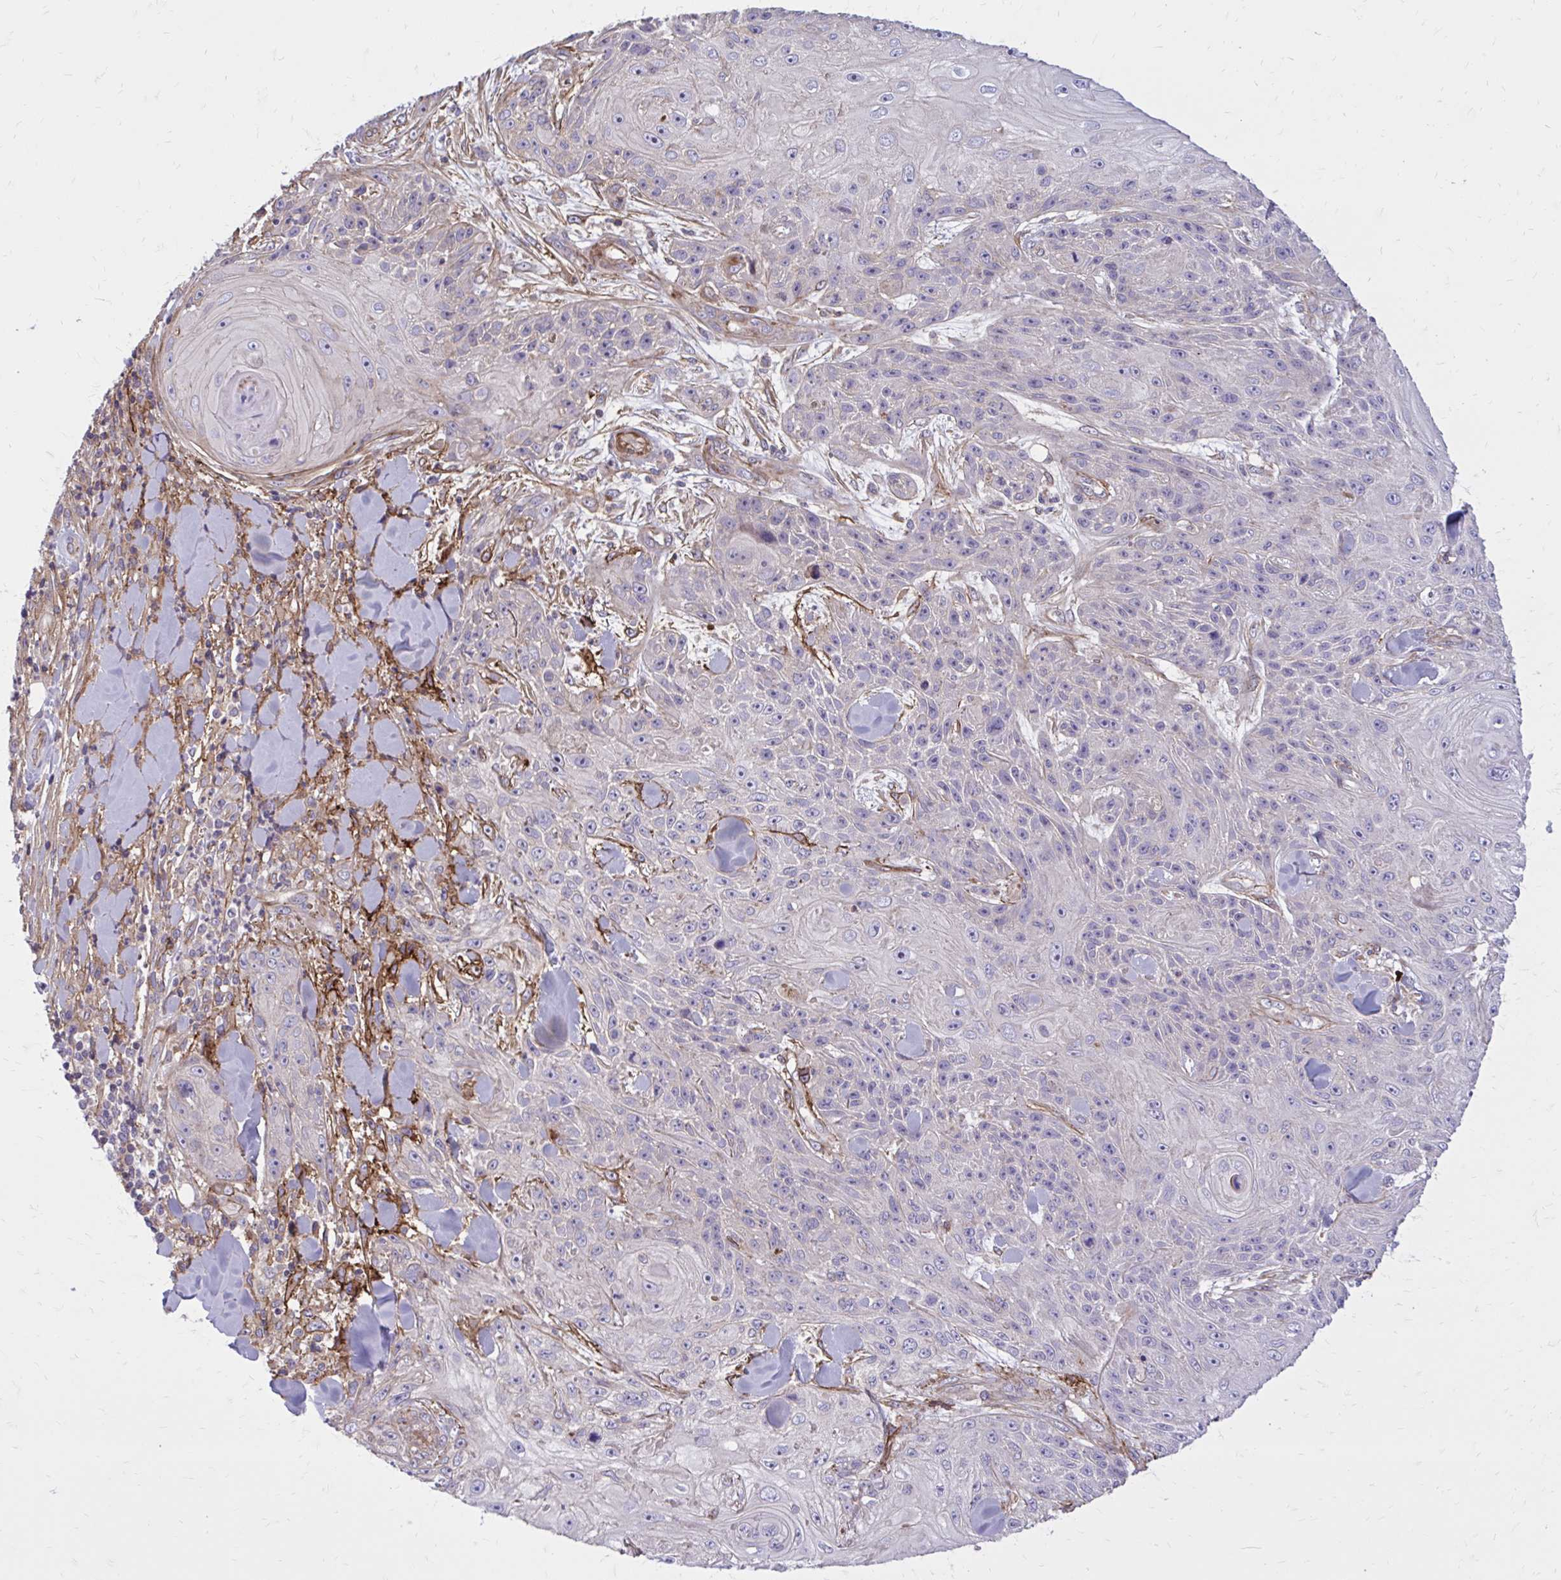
{"staining": {"intensity": "weak", "quantity": "<25%", "location": "cytoplasmic/membranous"}, "tissue": "skin cancer", "cell_type": "Tumor cells", "image_type": "cancer", "snomed": [{"axis": "morphology", "description": "Squamous cell carcinoma, NOS"}, {"axis": "topography", "description": "Skin"}], "caption": "This is a image of immunohistochemistry (IHC) staining of skin squamous cell carcinoma, which shows no positivity in tumor cells.", "gene": "FAP", "patient": {"sex": "male", "age": 88}}